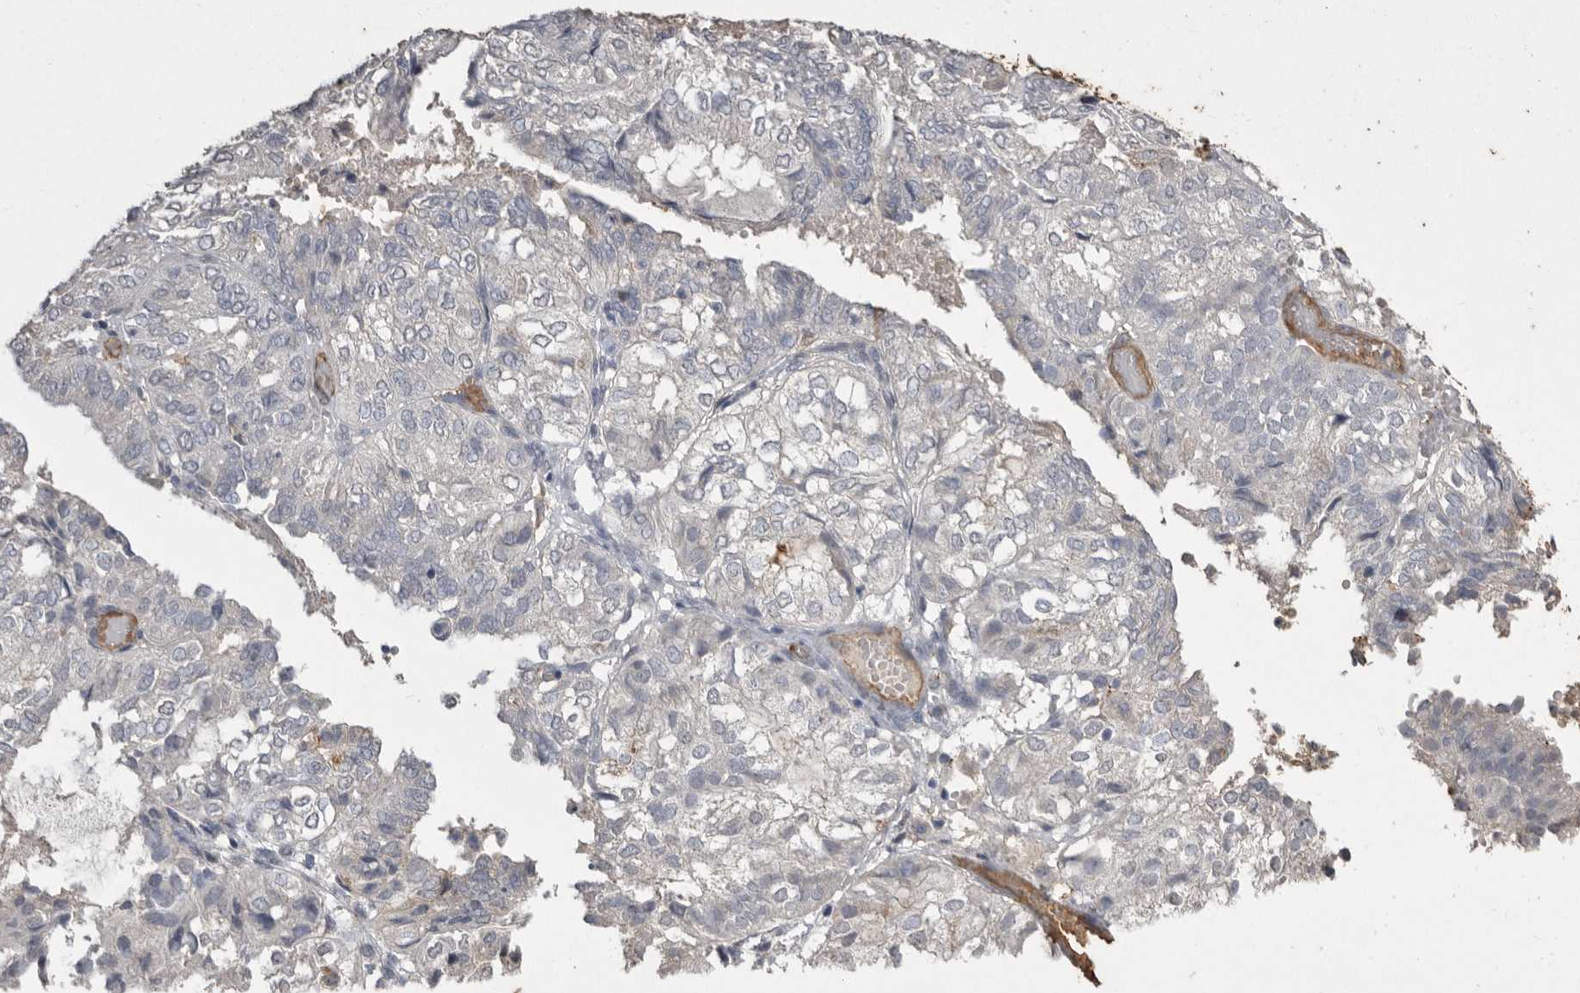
{"staining": {"intensity": "negative", "quantity": "none", "location": "none"}, "tissue": "endometrial cancer", "cell_type": "Tumor cells", "image_type": "cancer", "snomed": [{"axis": "morphology", "description": "Adenocarcinoma, NOS"}, {"axis": "topography", "description": "Uterus"}], "caption": "Immunohistochemistry micrograph of endometrial adenocarcinoma stained for a protein (brown), which exhibits no expression in tumor cells.", "gene": "IL27", "patient": {"sex": "female", "age": 60}}